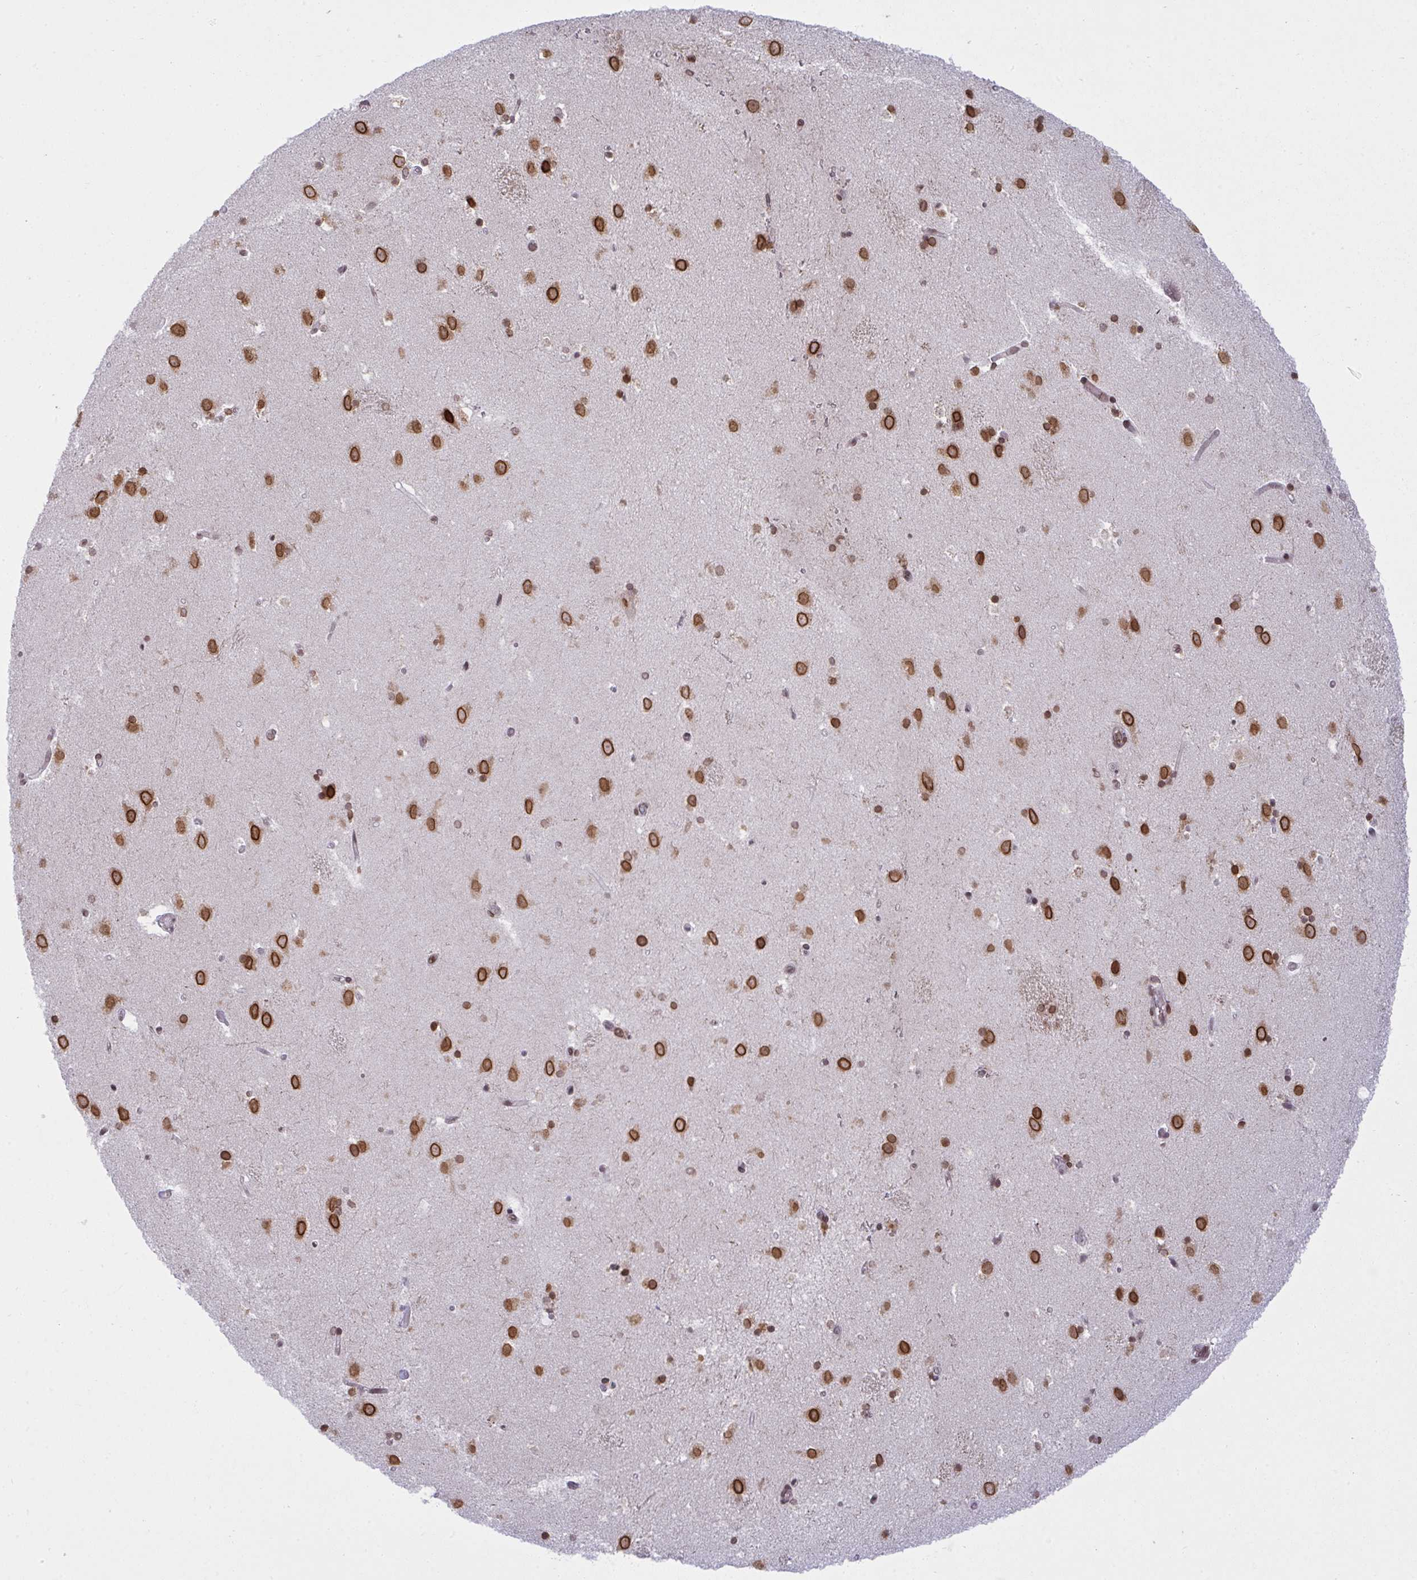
{"staining": {"intensity": "strong", "quantity": ">75%", "location": "cytoplasmic/membranous,nuclear"}, "tissue": "caudate", "cell_type": "Glial cells", "image_type": "normal", "snomed": [{"axis": "morphology", "description": "Normal tissue, NOS"}, {"axis": "topography", "description": "Lateral ventricle wall"}], "caption": "Protein analysis of benign caudate shows strong cytoplasmic/membranous,nuclear expression in about >75% of glial cells. Using DAB (3,3'-diaminobenzidine) (brown) and hematoxylin (blue) stains, captured at high magnification using brightfield microscopy.", "gene": "RANBP2", "patient": {"sex": "male", "age": 37}}